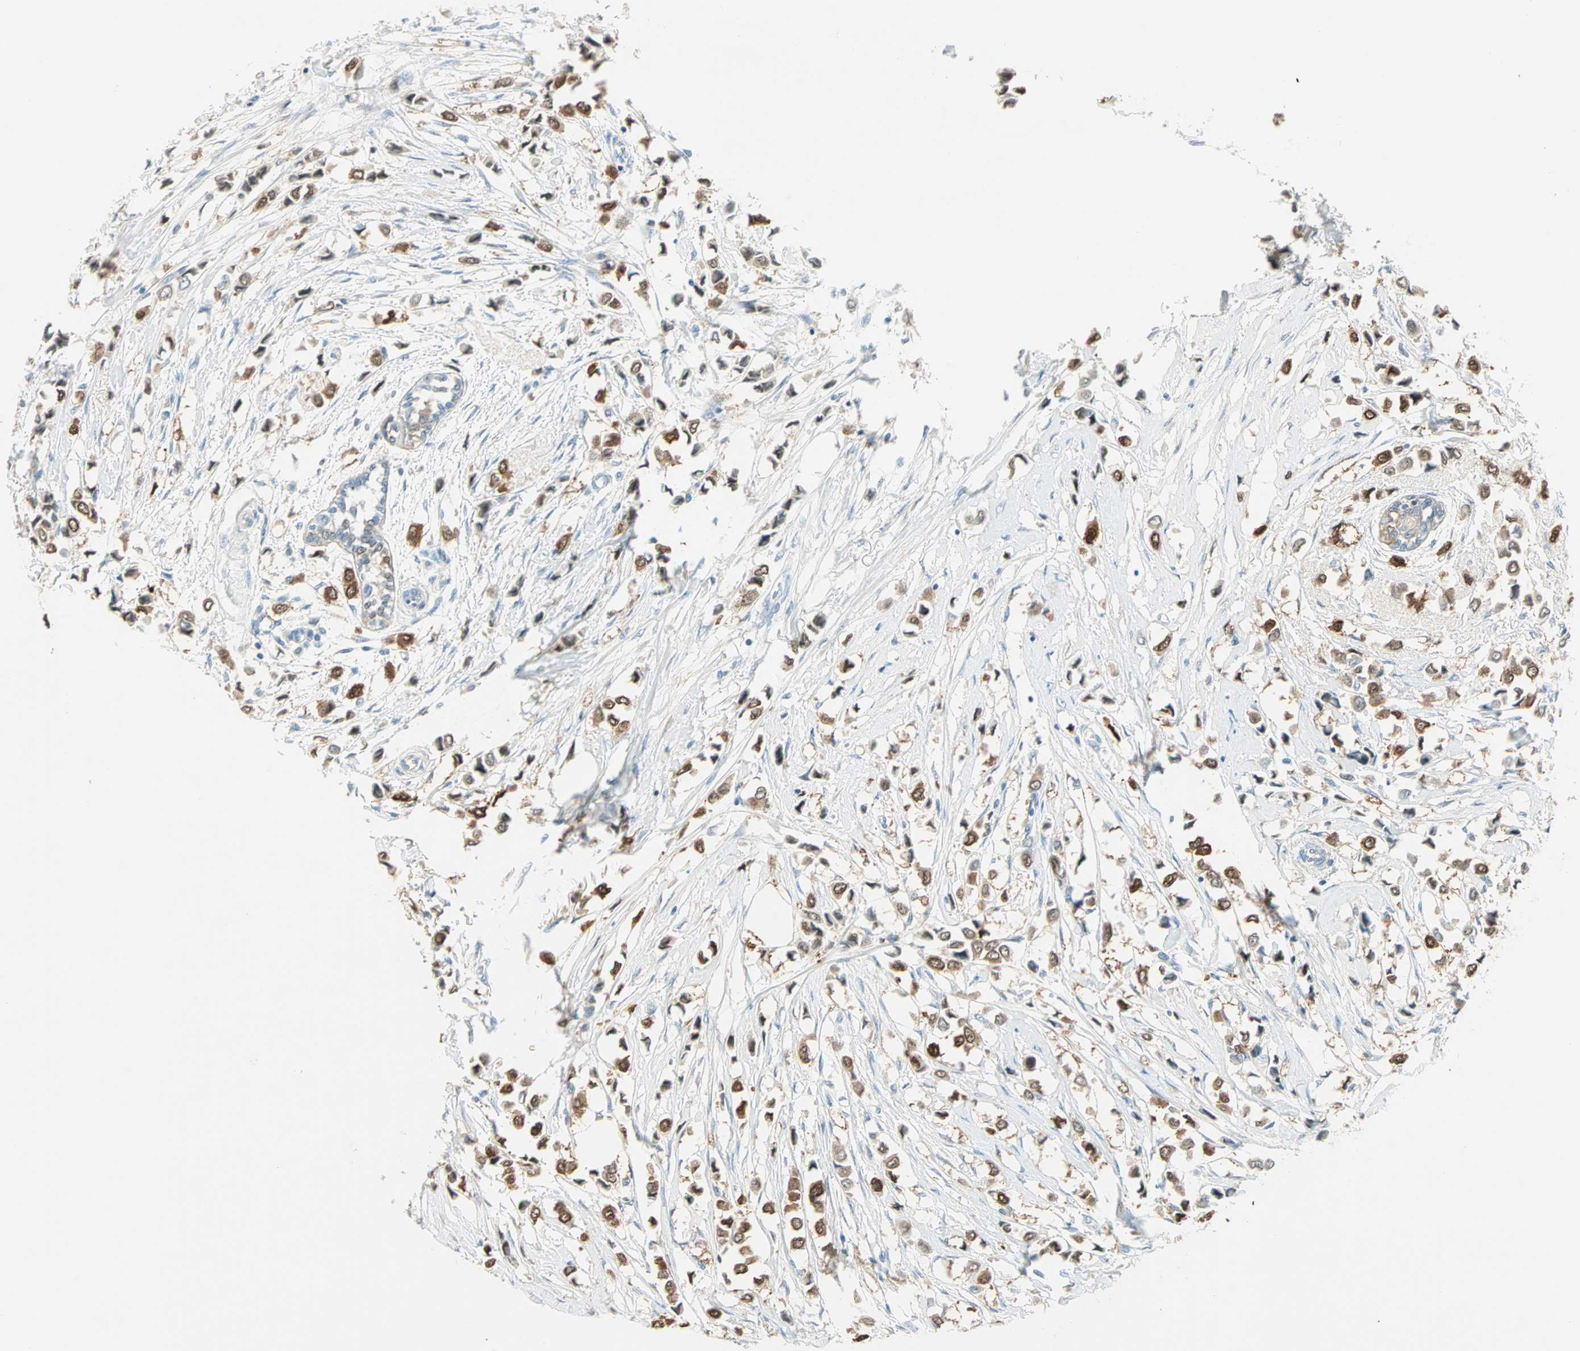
{"staining": {"intensity": "strong", "quantity": ">75%", "location": "cytoplasmic/membranous,nuclear"}, "tissue": "breast cancer", "cell_type": "Tumor cells", "image_type": "cancer", "snomed": [{"axis": "morphology", "description": "Lobular carcinoma"}, {"axis": "topography", "description": "Breast"}], "caption": "Breast cancer stained for a protein (brown) shows strong cytoplasmic/membranous and nuclear positive staining in approximately >75% of tumor cells.", "gene": "S100A1", "patient": {"sex": "female", "age": 51}}